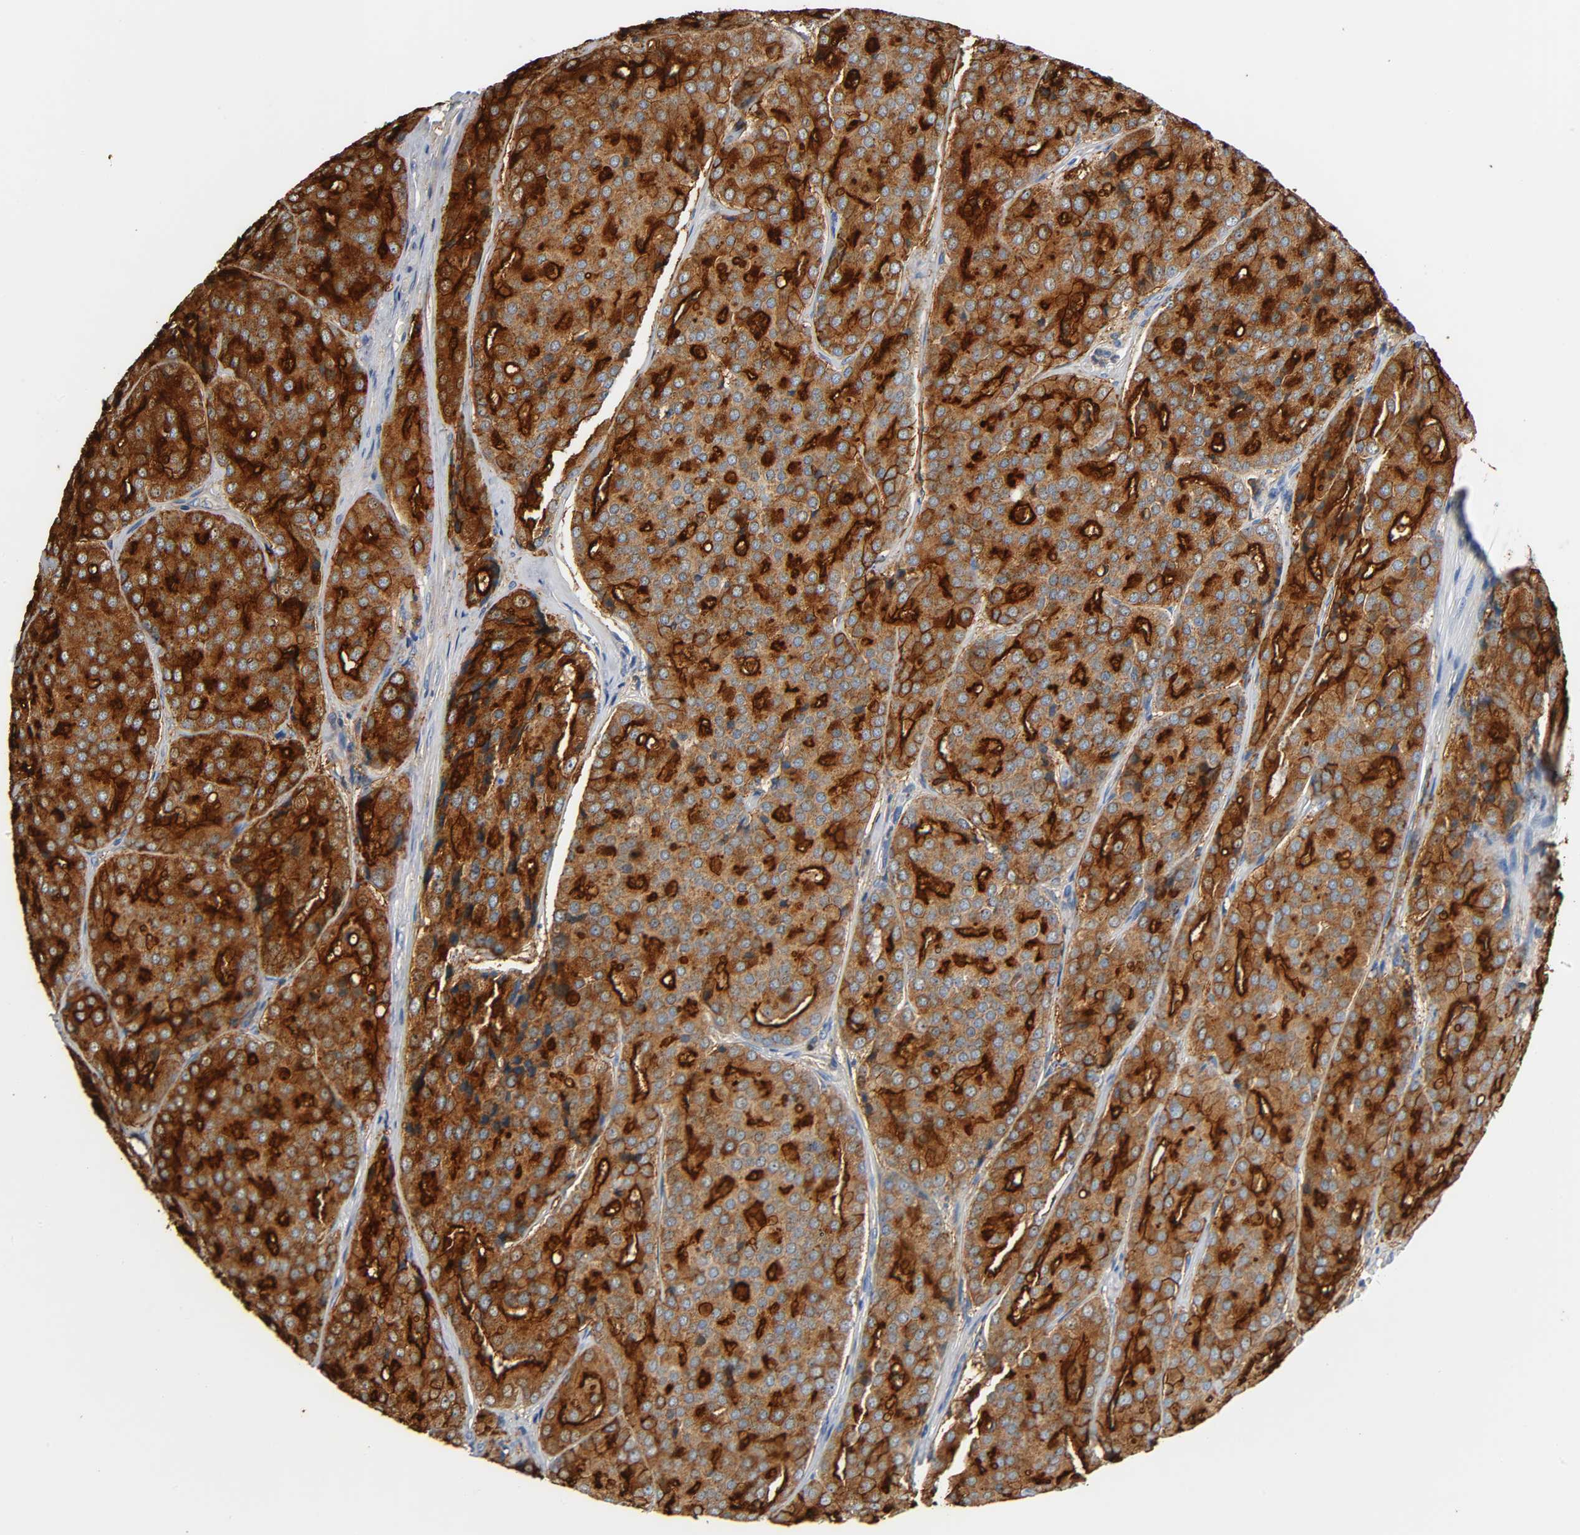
{"staining": {"intensity": "strong", "quantity": ">75%", "location": "cytoplasmic/membranous"}, "tissue": "prostate cancer", "cell_type": "Tumor cells", "image_type": "cancer", "snomed": [{"axis": "morphology", "description": "Adenocarcinoma, High grade"}, {"axis": "topography", "description": "Prostate"}], "caption": "DAB immunohistochemical staining of prostate cancer reveals strong cytoplasmic/membranous protein staining in approximately >75% of tumor cells. Nuclei are stained in blue.", "gene": "ANPEP", "patient": {"sex": "male", "age": 64}}